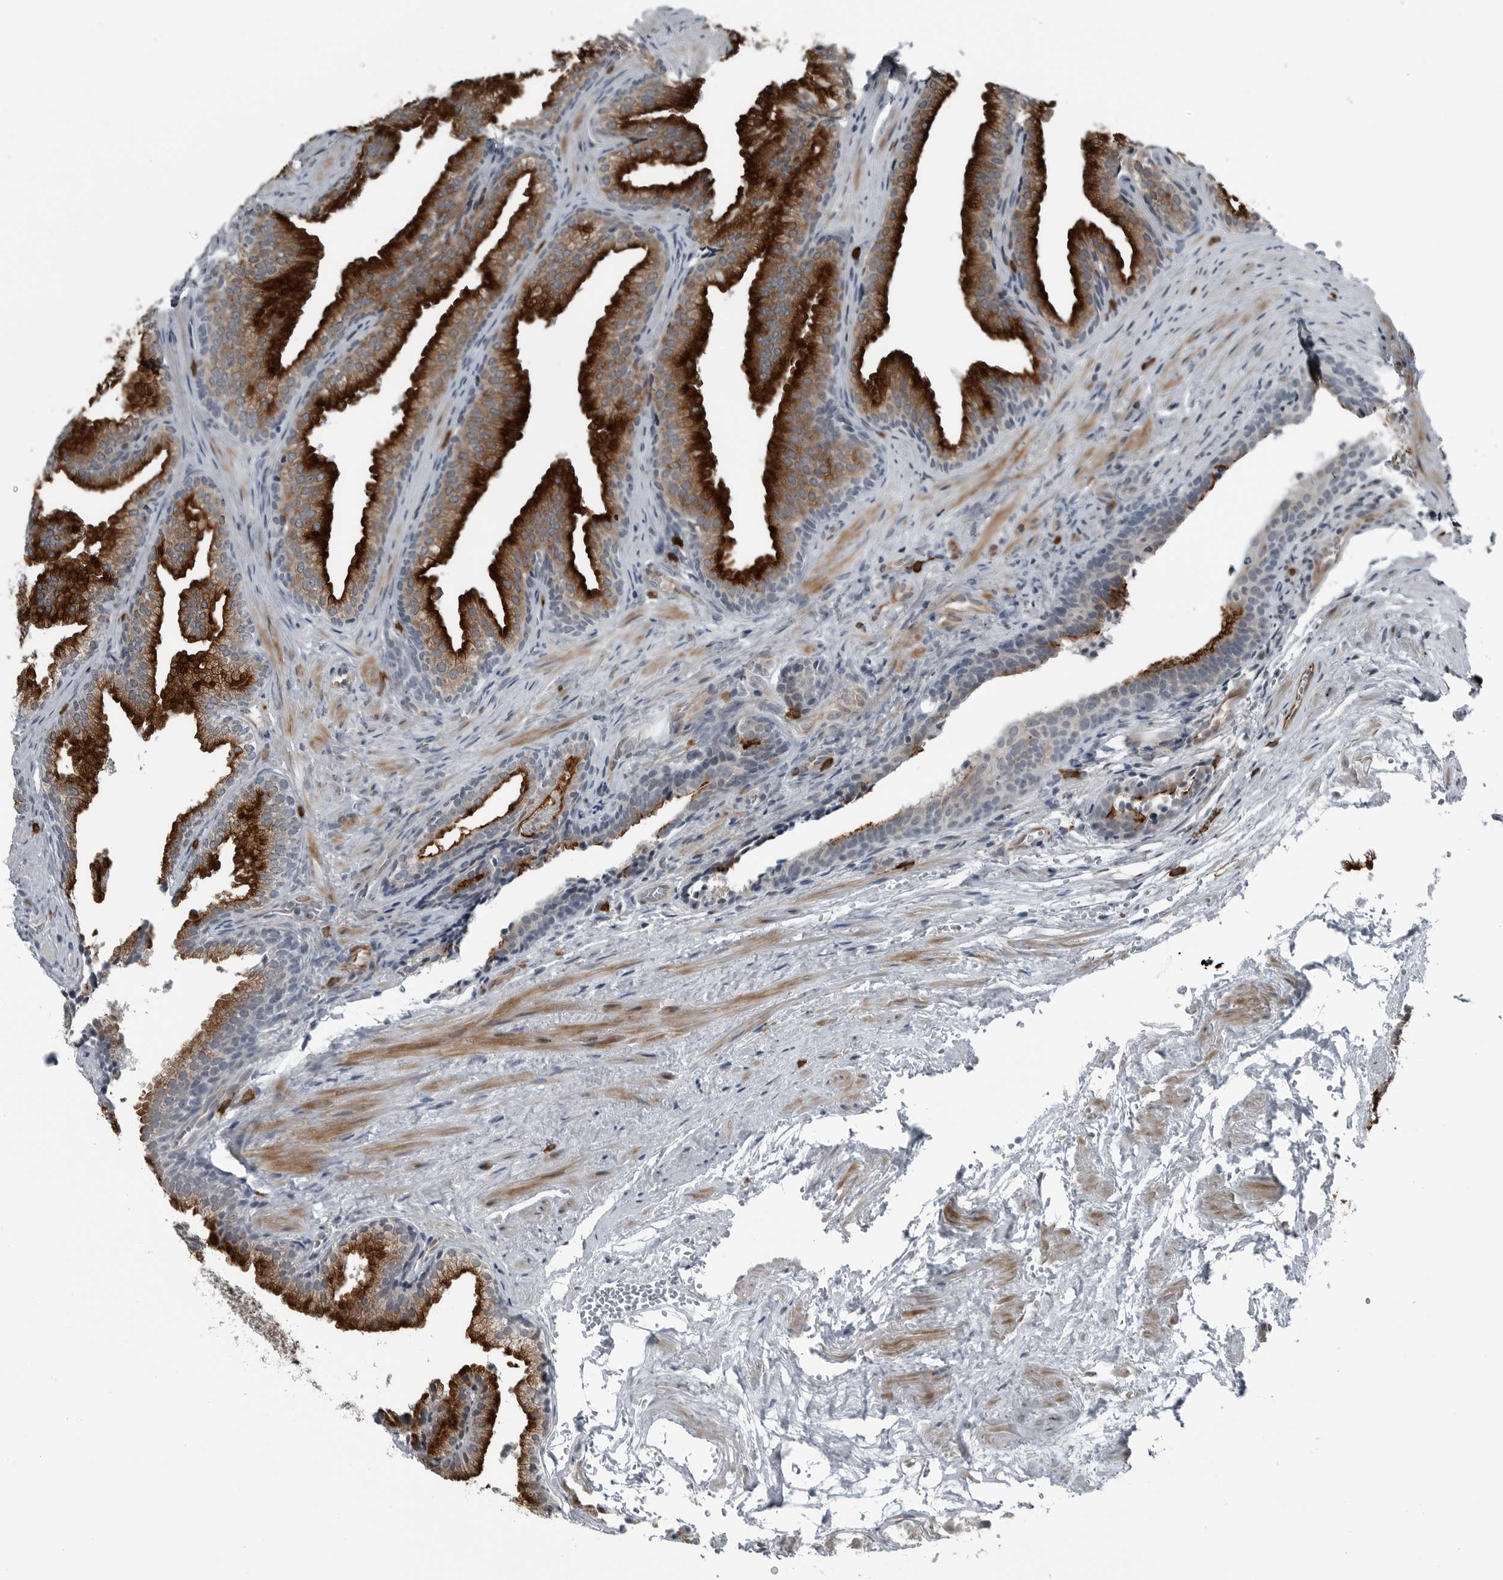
{"staining": {"intensity": "strong", "quantity": ">75%", "location": "cytoplasmic/membranous"}, "tissue": "prostate", "cell_type": "Glandular cells", "image_type": "normal", "snomed": [{"axis": "morphology", "description": "Normal tissue, NOS"}, {"axis": "topography", "description": "Prostate"}], "caption": "Immunohistochemistry (DAB (3,3'-diaminobenzidine)) staining of unremarkable human prostate demonstrates strong cytoplasmic/membranous protein staining in about >75% of glandular cells.", "gene": "GAK", "patient": {"sex": "male", "age": 76}}